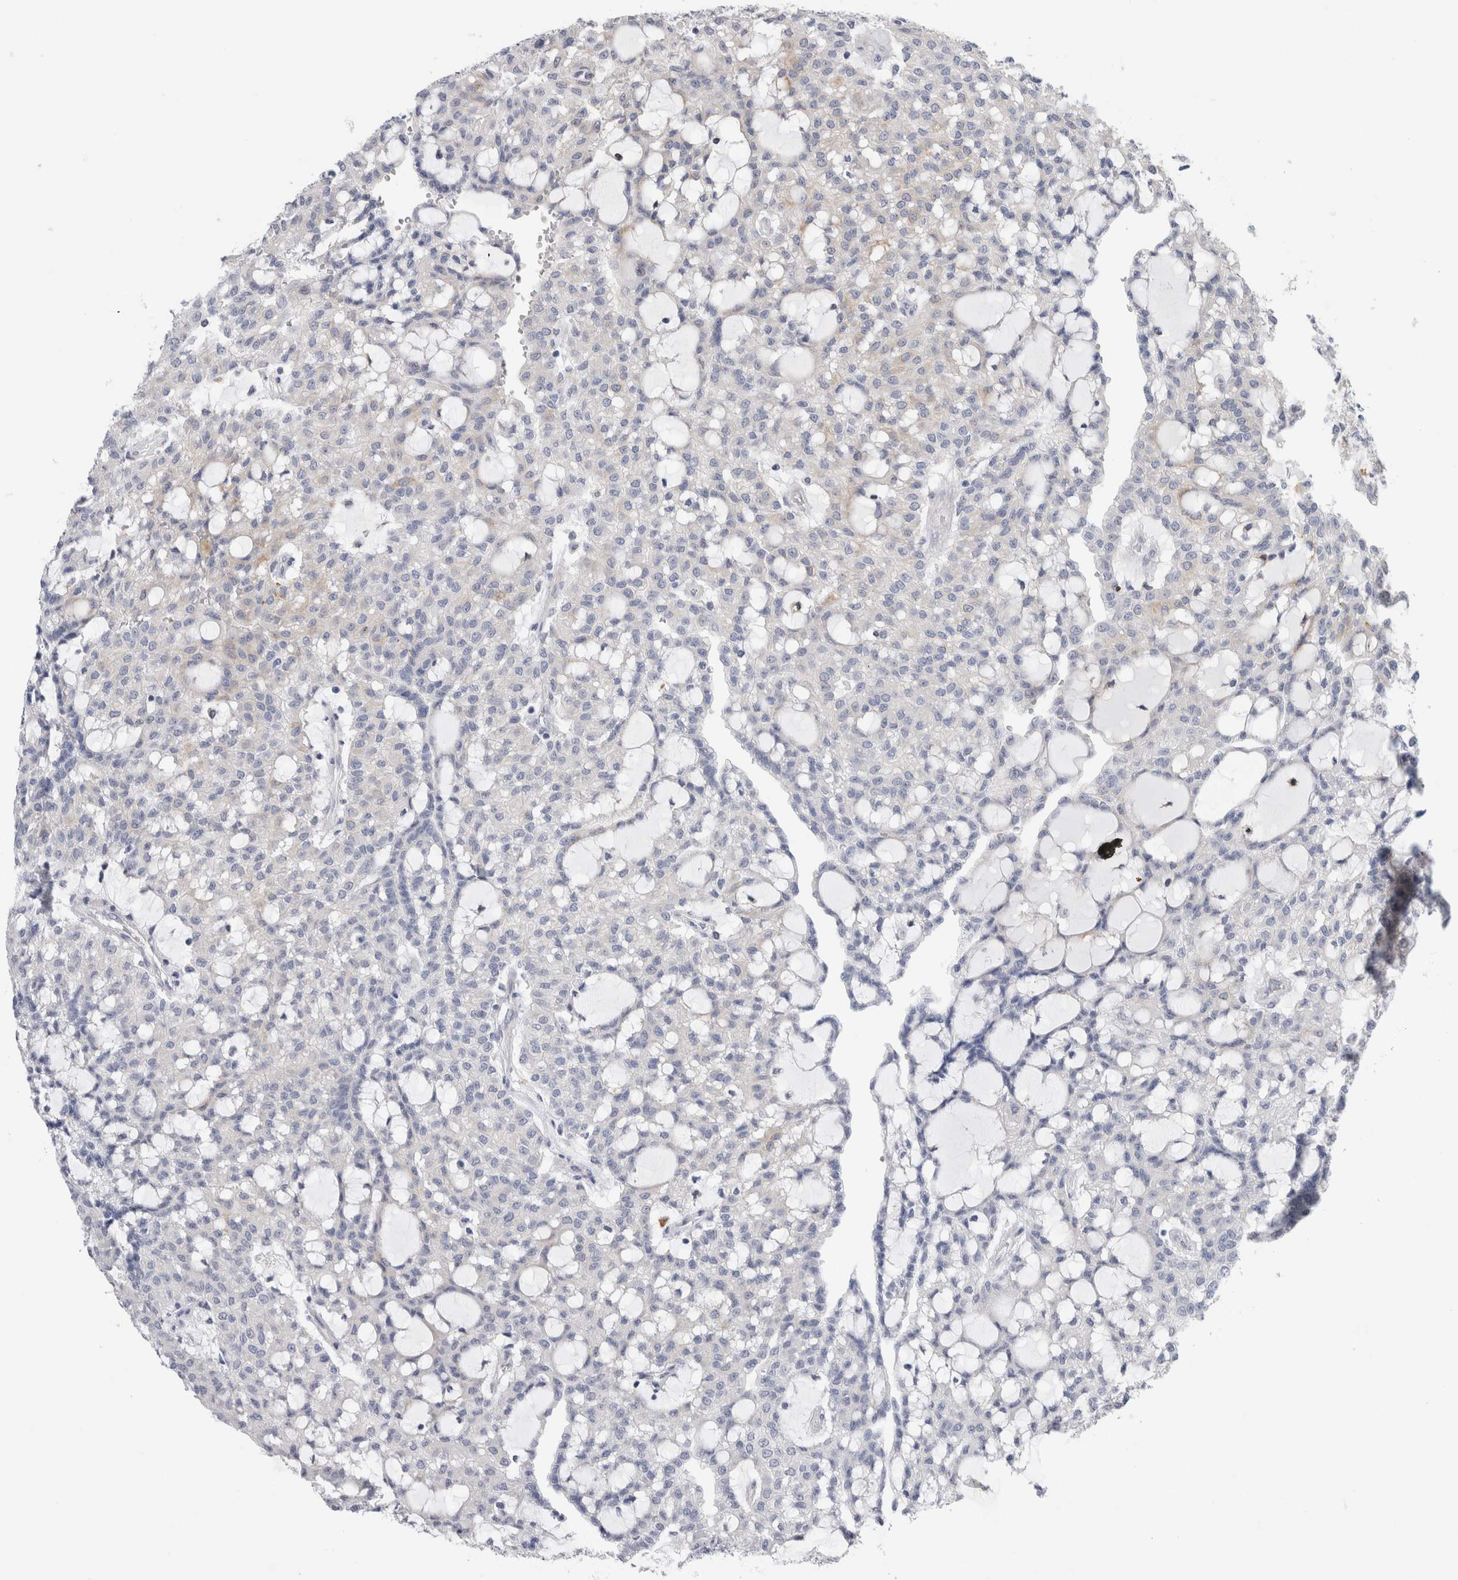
{"staining": {"intensity": "negative", "quantity": "none", "location": "none"}, "tissue": "renal cancer", "cell_type": "Tumor cells", "image_type": "cancer", "snomed": [{"axis": "morphology", "description": "Adenocarcinoma, NOS"}, {"axis": "topography", "description": "Kidney"}], "caption": "An image of renal cancer (adenocarcinoma) stained for a protein demonstrates no brown staining in tumor cells.", "gene": "SLC20A2", "patient": {"sex": "male", "age": 63}}